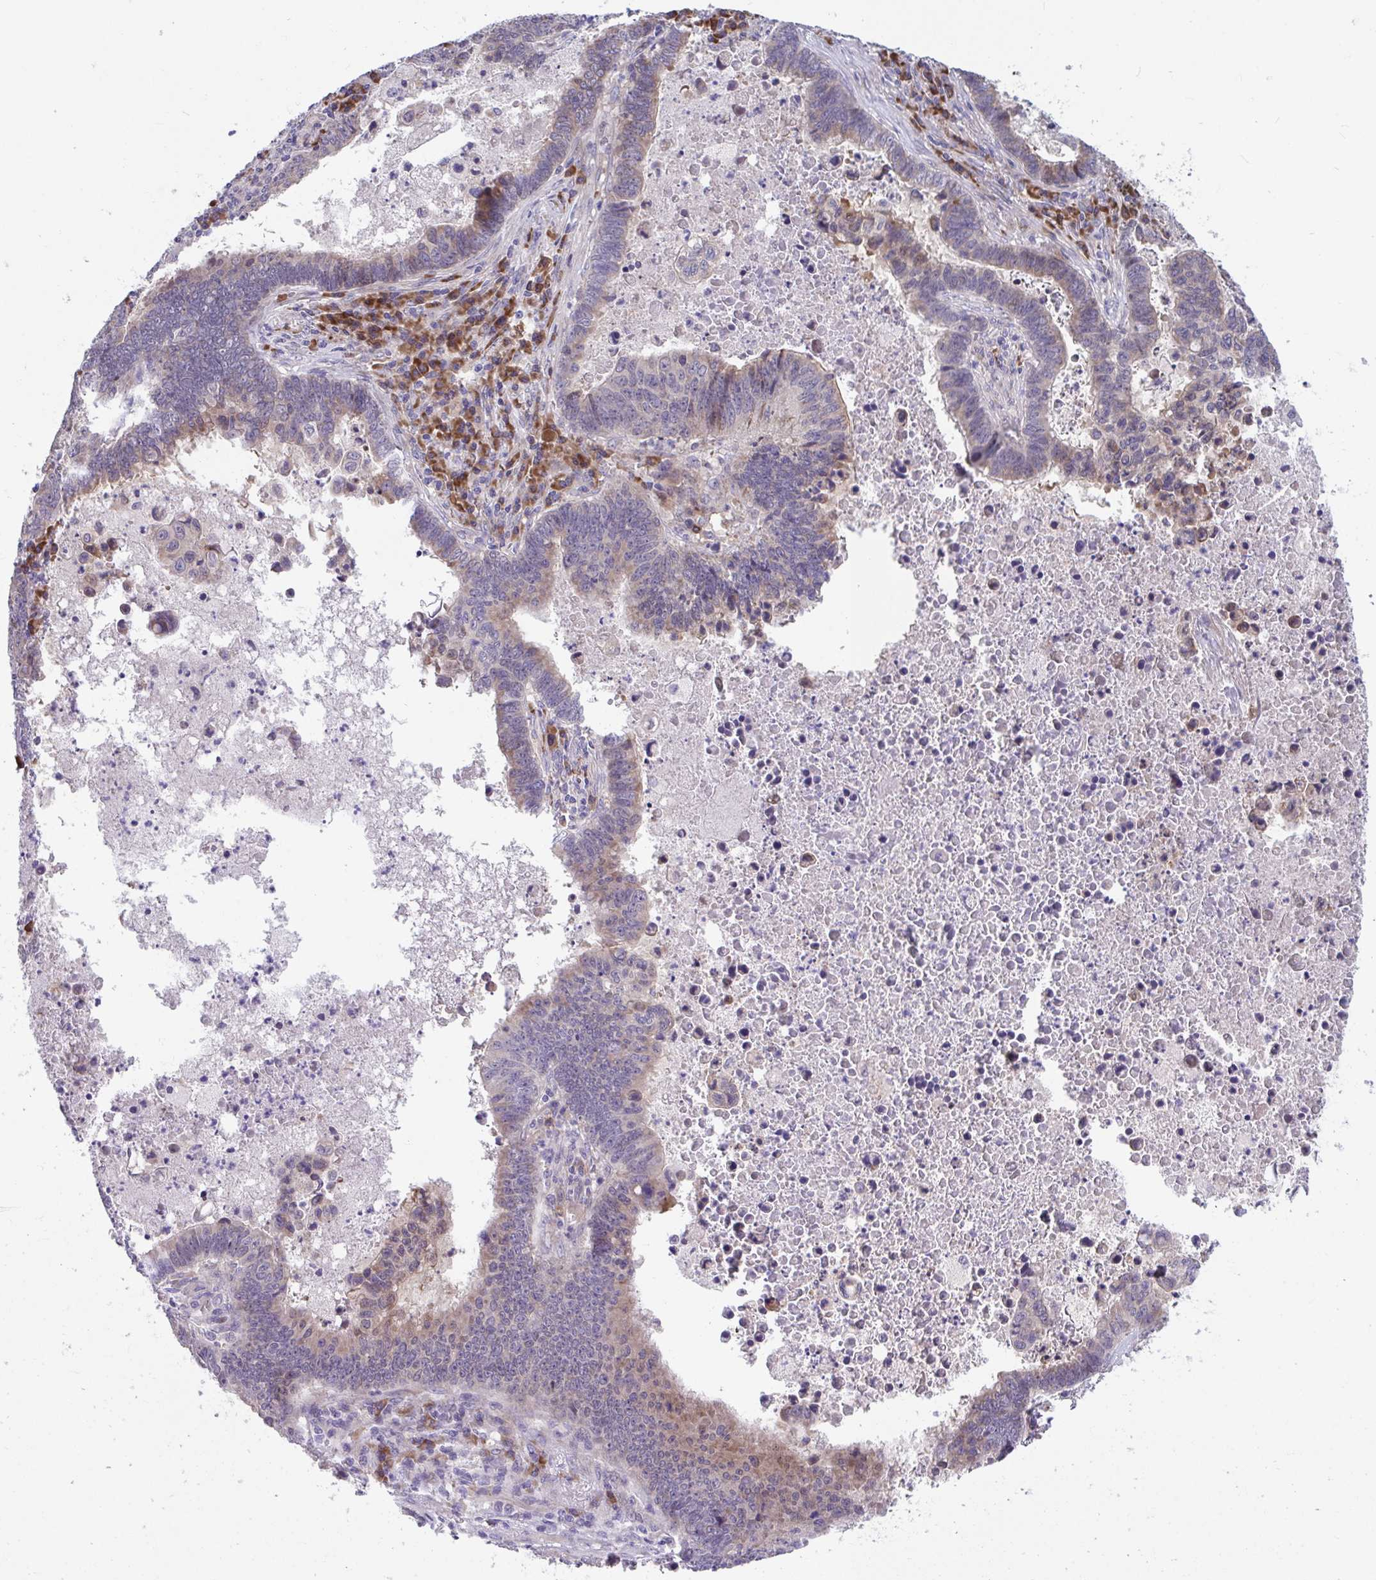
{"staining": {"intensity": "weak", "quantity": "25%-75%", "location": "cytoplasmic/membranous"}, "tissue": "lung cancer", "cell_type": "Tumor cells", "image_type": "cancer", "snomed": [{"axis": "morphology", "description": "Aneuploidy"}, {"axis": "morphology", "description": "Adenocarcinoma, NOS"}, {"axis": "morphology", "description": "Adenocarcinoma primary or metastatic"}, {"axis": "topography", "description": "Lung"}], "caption": "Protein expression analysis of adenocarcinoma primary or metastatic (lung) exhibits weak cytoplasmic/membranous positivity in approximately 25%-75% of tumor cells.", "gene": "SUSD4", "patient": {"sex": "female", "age": 75}}